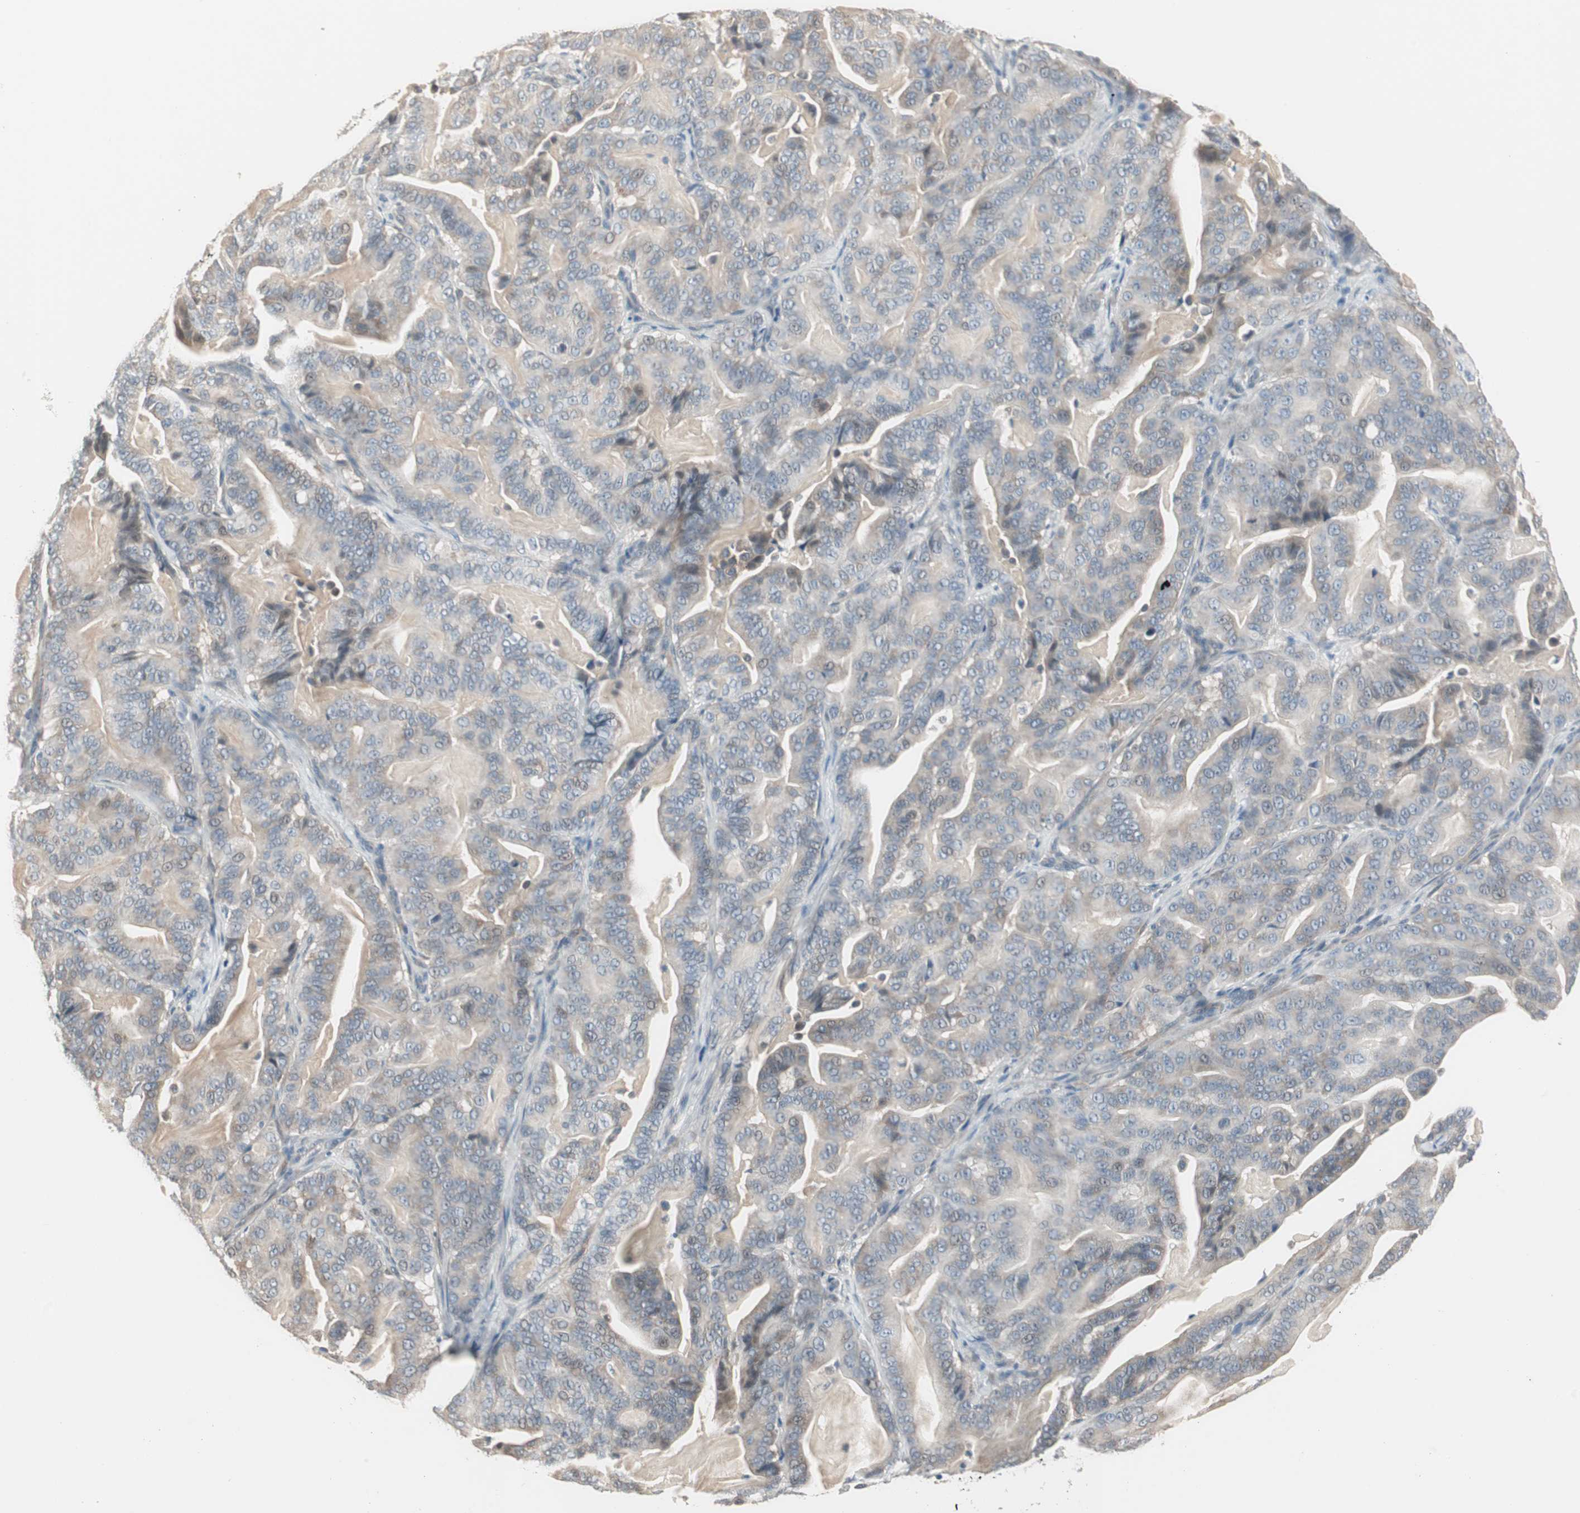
{"staining": {"intensity": "moderate", "quantity": "25%-75%", "location": "cytoplasmic/membranous"}, "tissue": "pancreatic cancer", "cell_type": "Tumor cells", "image_type": "cancer", "snomed": [{"axis": "morphology", "description": "Adenocarcinoma, NOS"}, {"axis": "topography", "description": "Pancreas"}], "caption": "Pancreatic adenocarcinoma stained with immunohistochemistry shows moderate cytoplasmic/membranous expression in approximately 25%-75% of tumor cells.", "gene": "PDZK1", "patient": {"sex": "male", "age": 63}}